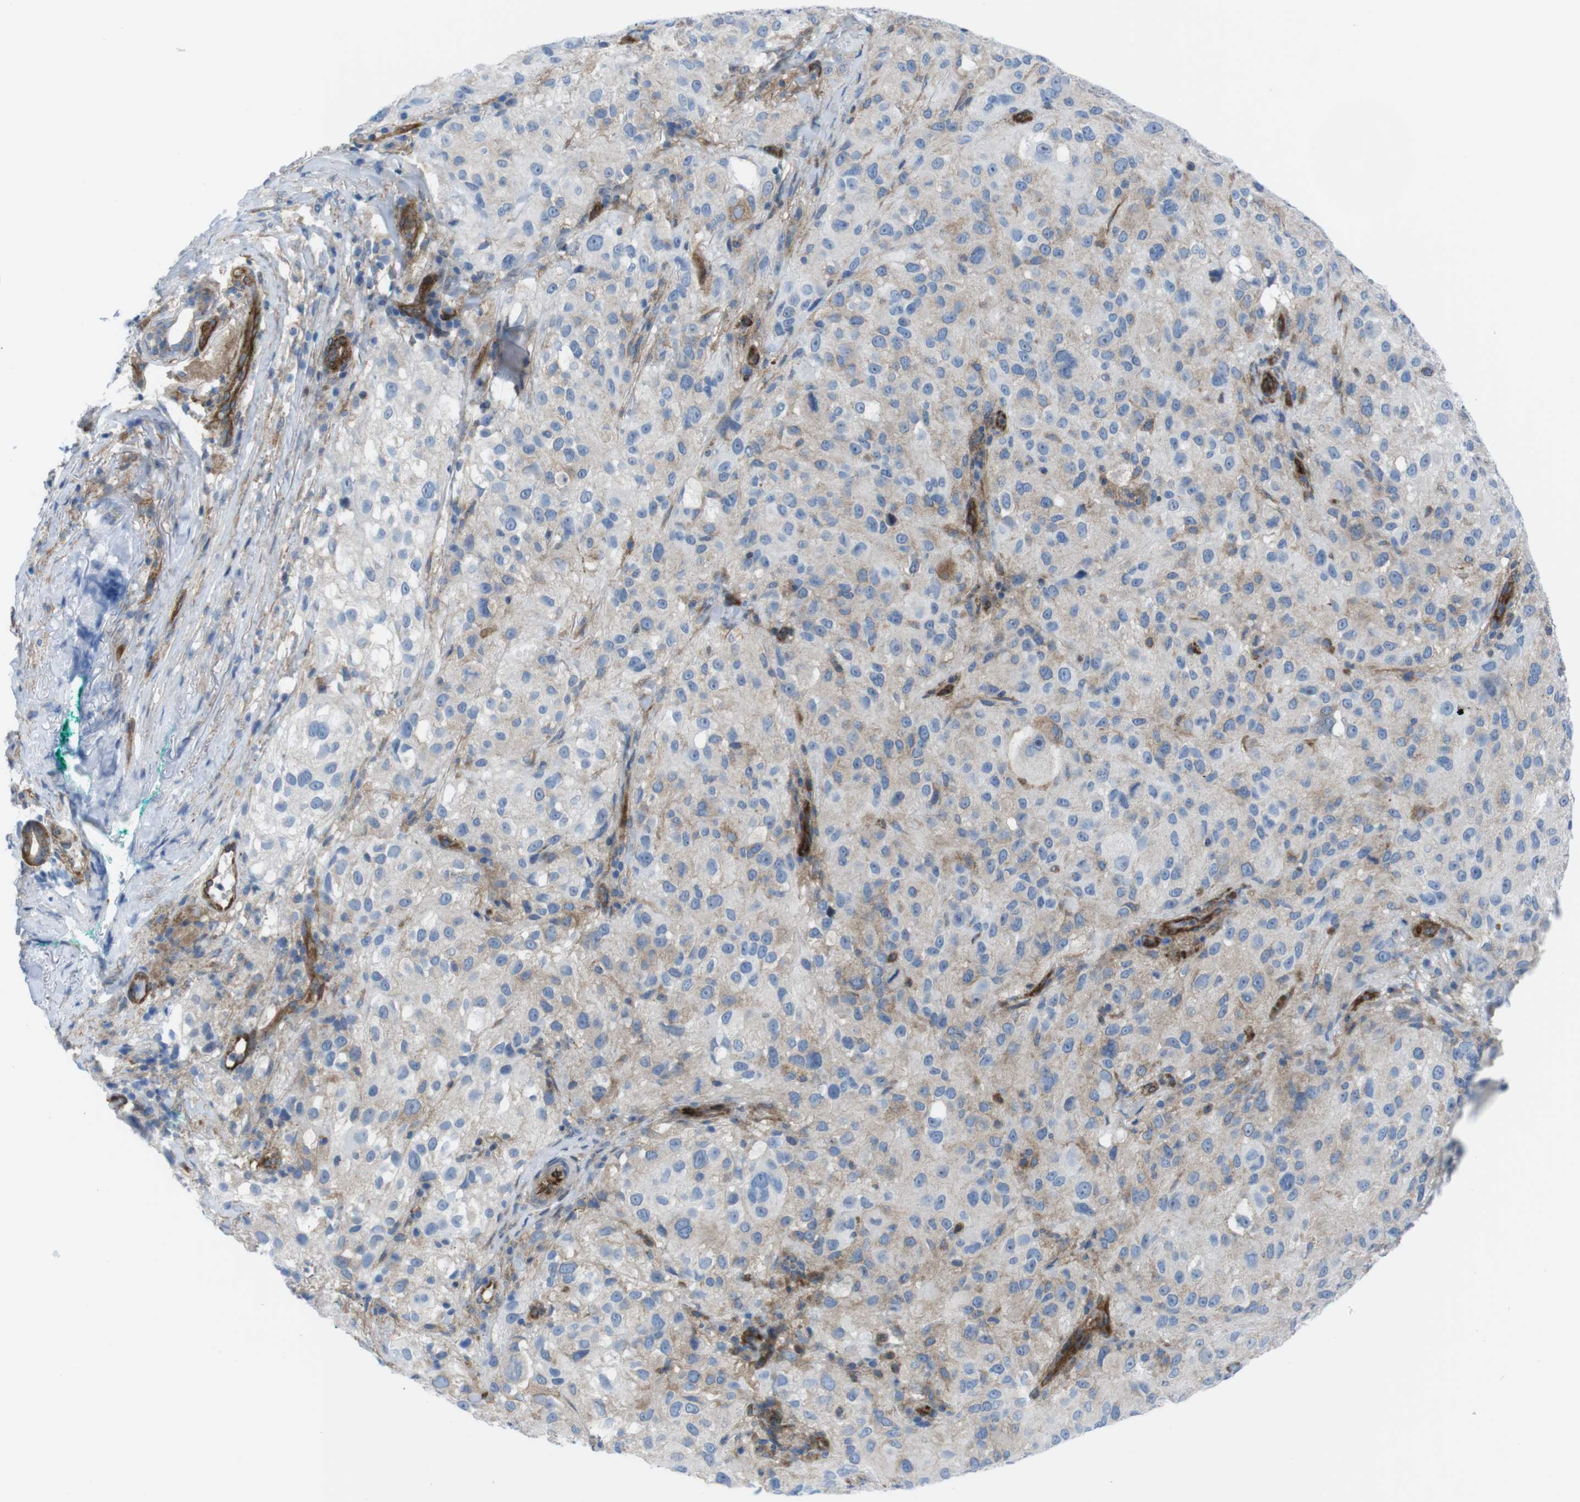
{"staining": {"intensity": "weak", "quantity": "<25%", "location": "cytoplasmic/membranous"}, "tissue": "melanoma", "cell_type": "Tumor cells", "image_type": "cancer", "snomed": [{"axis": "morphology", "description": "Necrosis, NOS"}, {"axis": "morphology", "description": "Malignant melanoma, NOS"}, {"axis": "topography", "description": "Skin"}], "caption": "This is an immunohistochemistry (IHC) micrograph of human melanoma. There is no positivity in tumor cells.", "gene": "DIAPH2", "patient": {"sex": "female", "age": 87}}